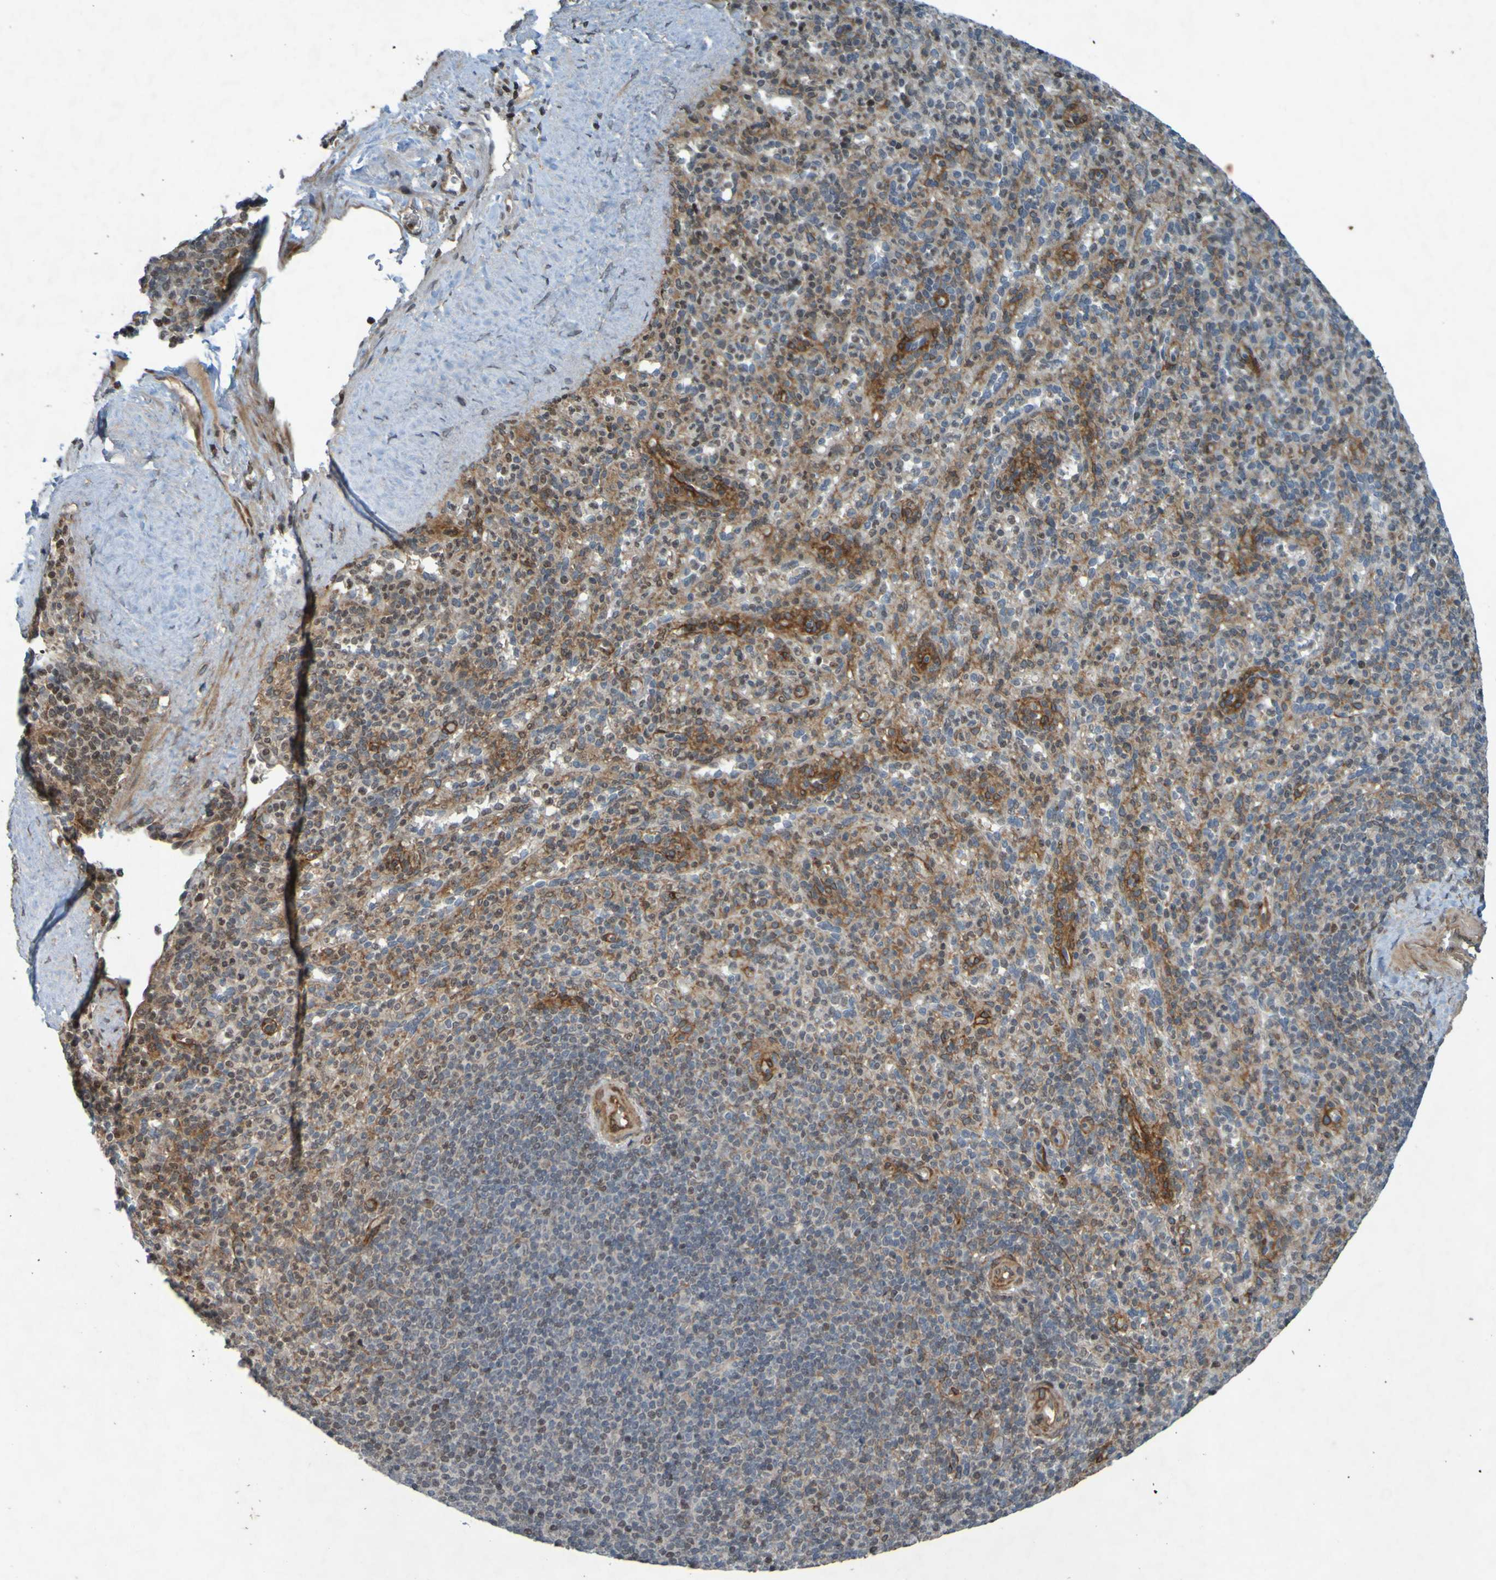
{"staining": {"intensity": "moderate", "quantity": "25%-75%", "location": "cytoplasmic/membranous"}, "tissue": "spleen", "cell_type": "Cells in red pulp", "image_type": "normal", "snomed": [{"axis": "morphology", "description": "Normal tissue, NOS"}, {"axis": "topography", "description": "Spleen"}], "caption": "Normal spleen reveals moderate cytoplasmic/membranous staining in about 25%-75% of cells in red pulp The protein is stained brown, and the nuclei are stained in blue (DAB IHC with brightfield microscopy, high magnification)..", "gene": "GUCY1A1", "patient": {"sex": "male", "age": 36}}